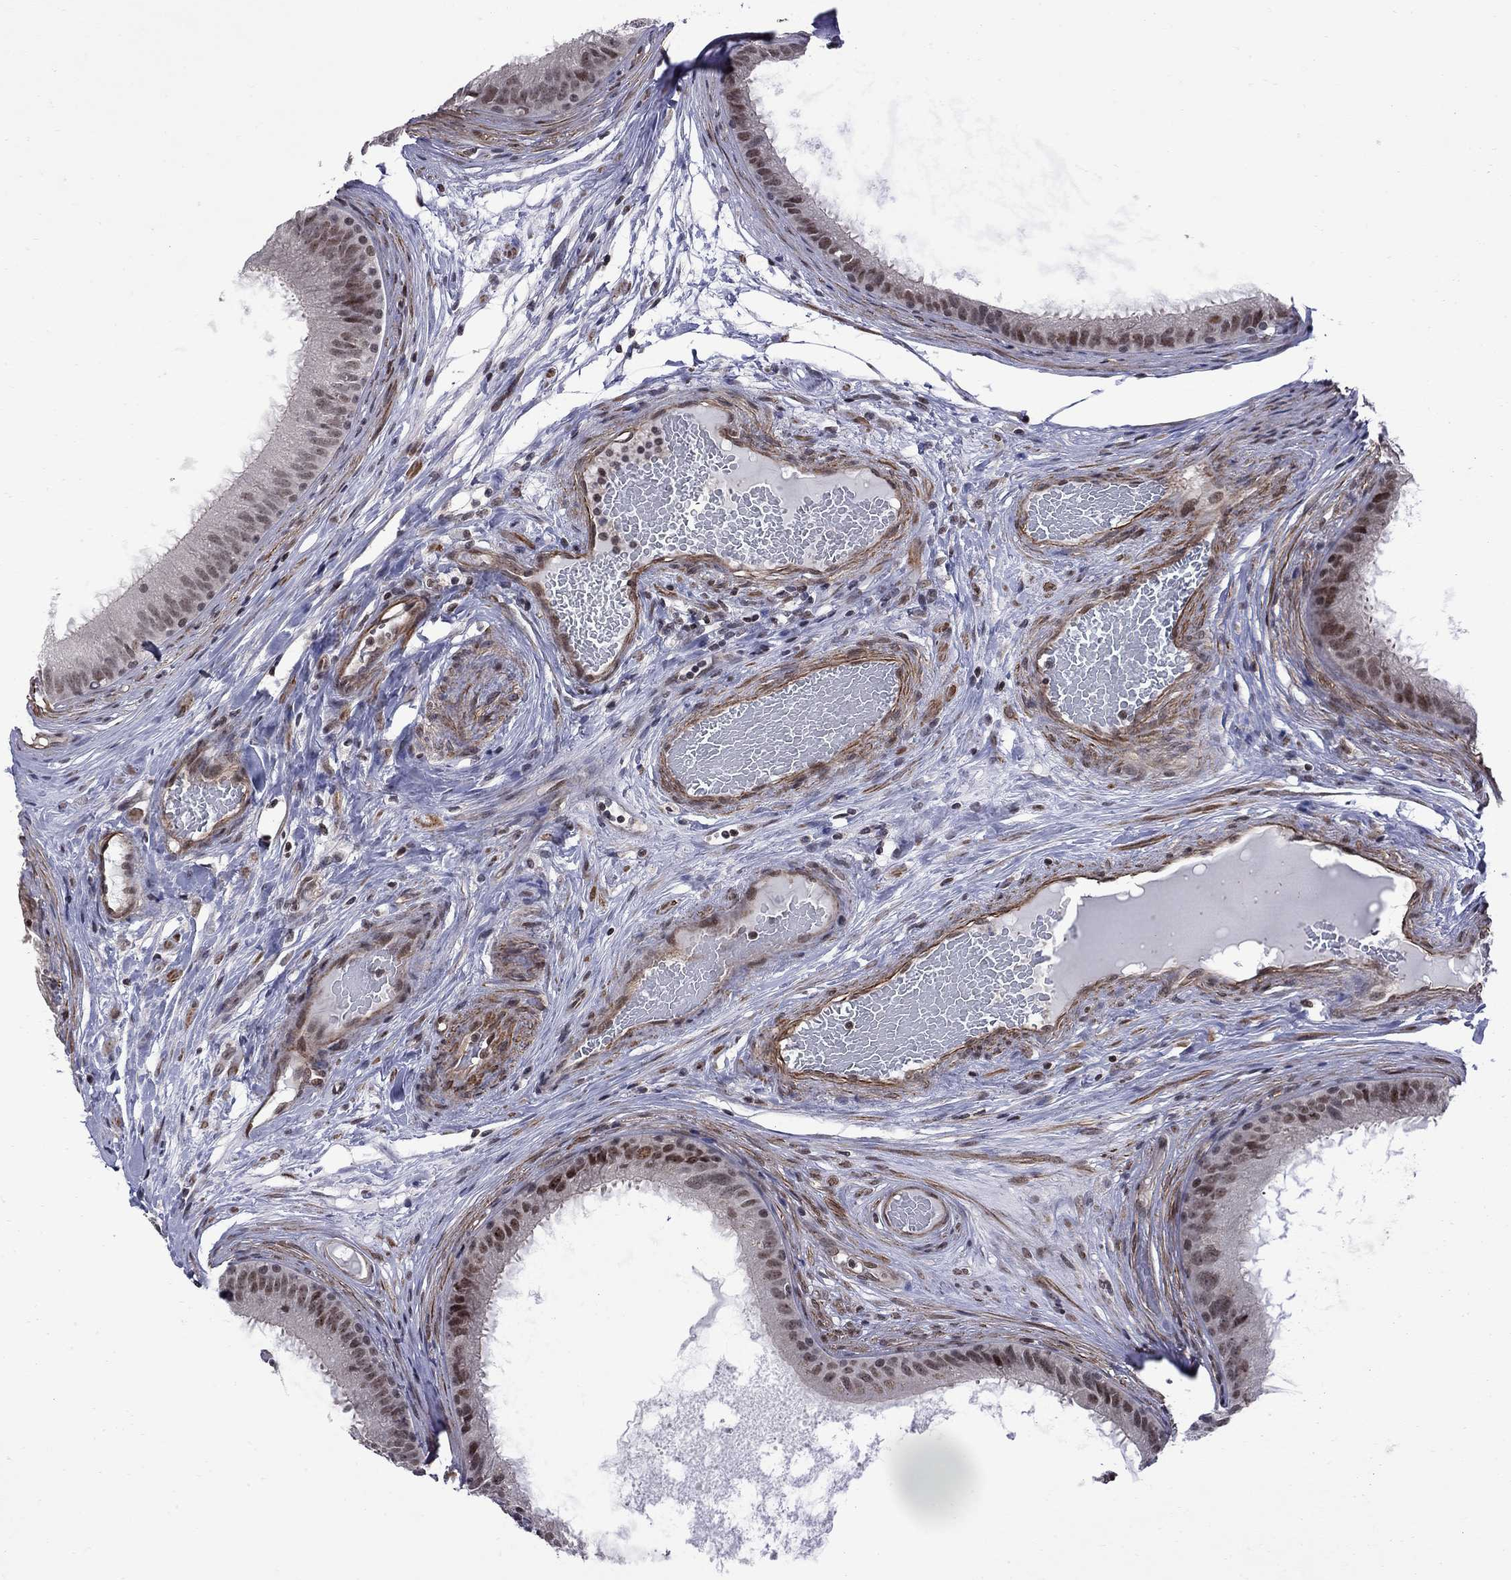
{"staining": {"intensity": "moderate", "quantity": "25%-75%", "location": "nuclear"}, "tissue": "epididymis", "cell_type": "Glandular cells", "image_type": "normal", "snomed": [{"axis": "morphology", "description": "Normal tissue, NOS"}, {"axis": "topography", "description": "Epididymis"}], "caption": "Epididymis stained with immunohistochemistry (IHC) displays moderate nuclear staining in approximately 25%-75% of glandular cells. The staining is performed using DAB (3,3'-diaminobenzidine) brown chromogen to label protein expression. The nuclei are counter-stained blue using hematoxylin.", "gene": "BRF1", "patient": {"sex": "male", "age": 59}}